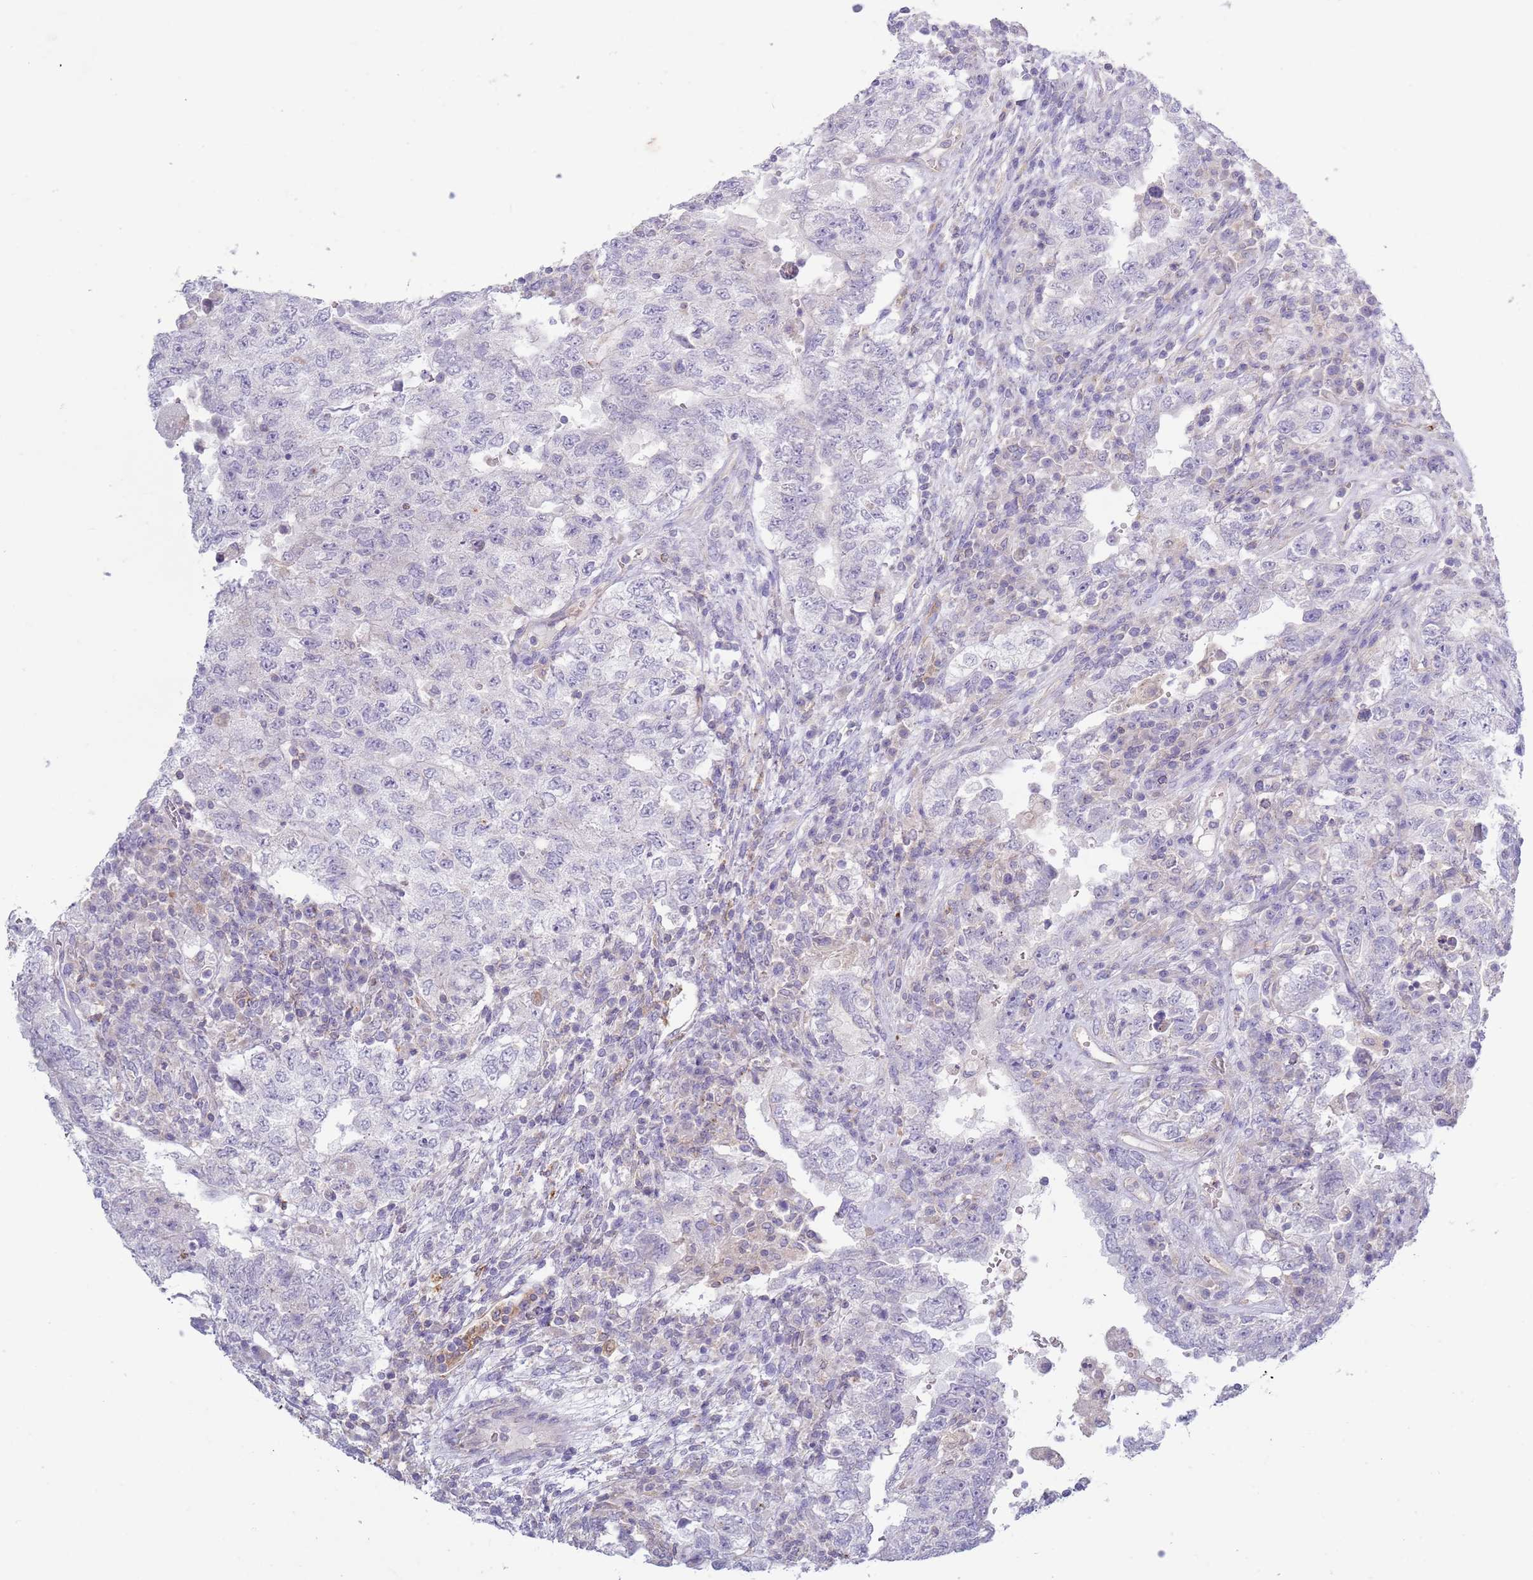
{"staining": {"intensity": "negative", "quantity": "none", "location": "none"}, "tissue": "testis cancer", "cell_type": "Tumor cells", "image_type": "cancer", "snomed": [{"axis": "morphology", "description": "Carcinoma, Embryonal, NOS"}, {"axis": "topography", "description": "Testis"}], "caption": "The image demonstrates no significant staining in tumor cells of testis cancer (embryonal carcinoma).", "gene": "ACSBG1", "patient": {"sex": "male", "age": 26}}